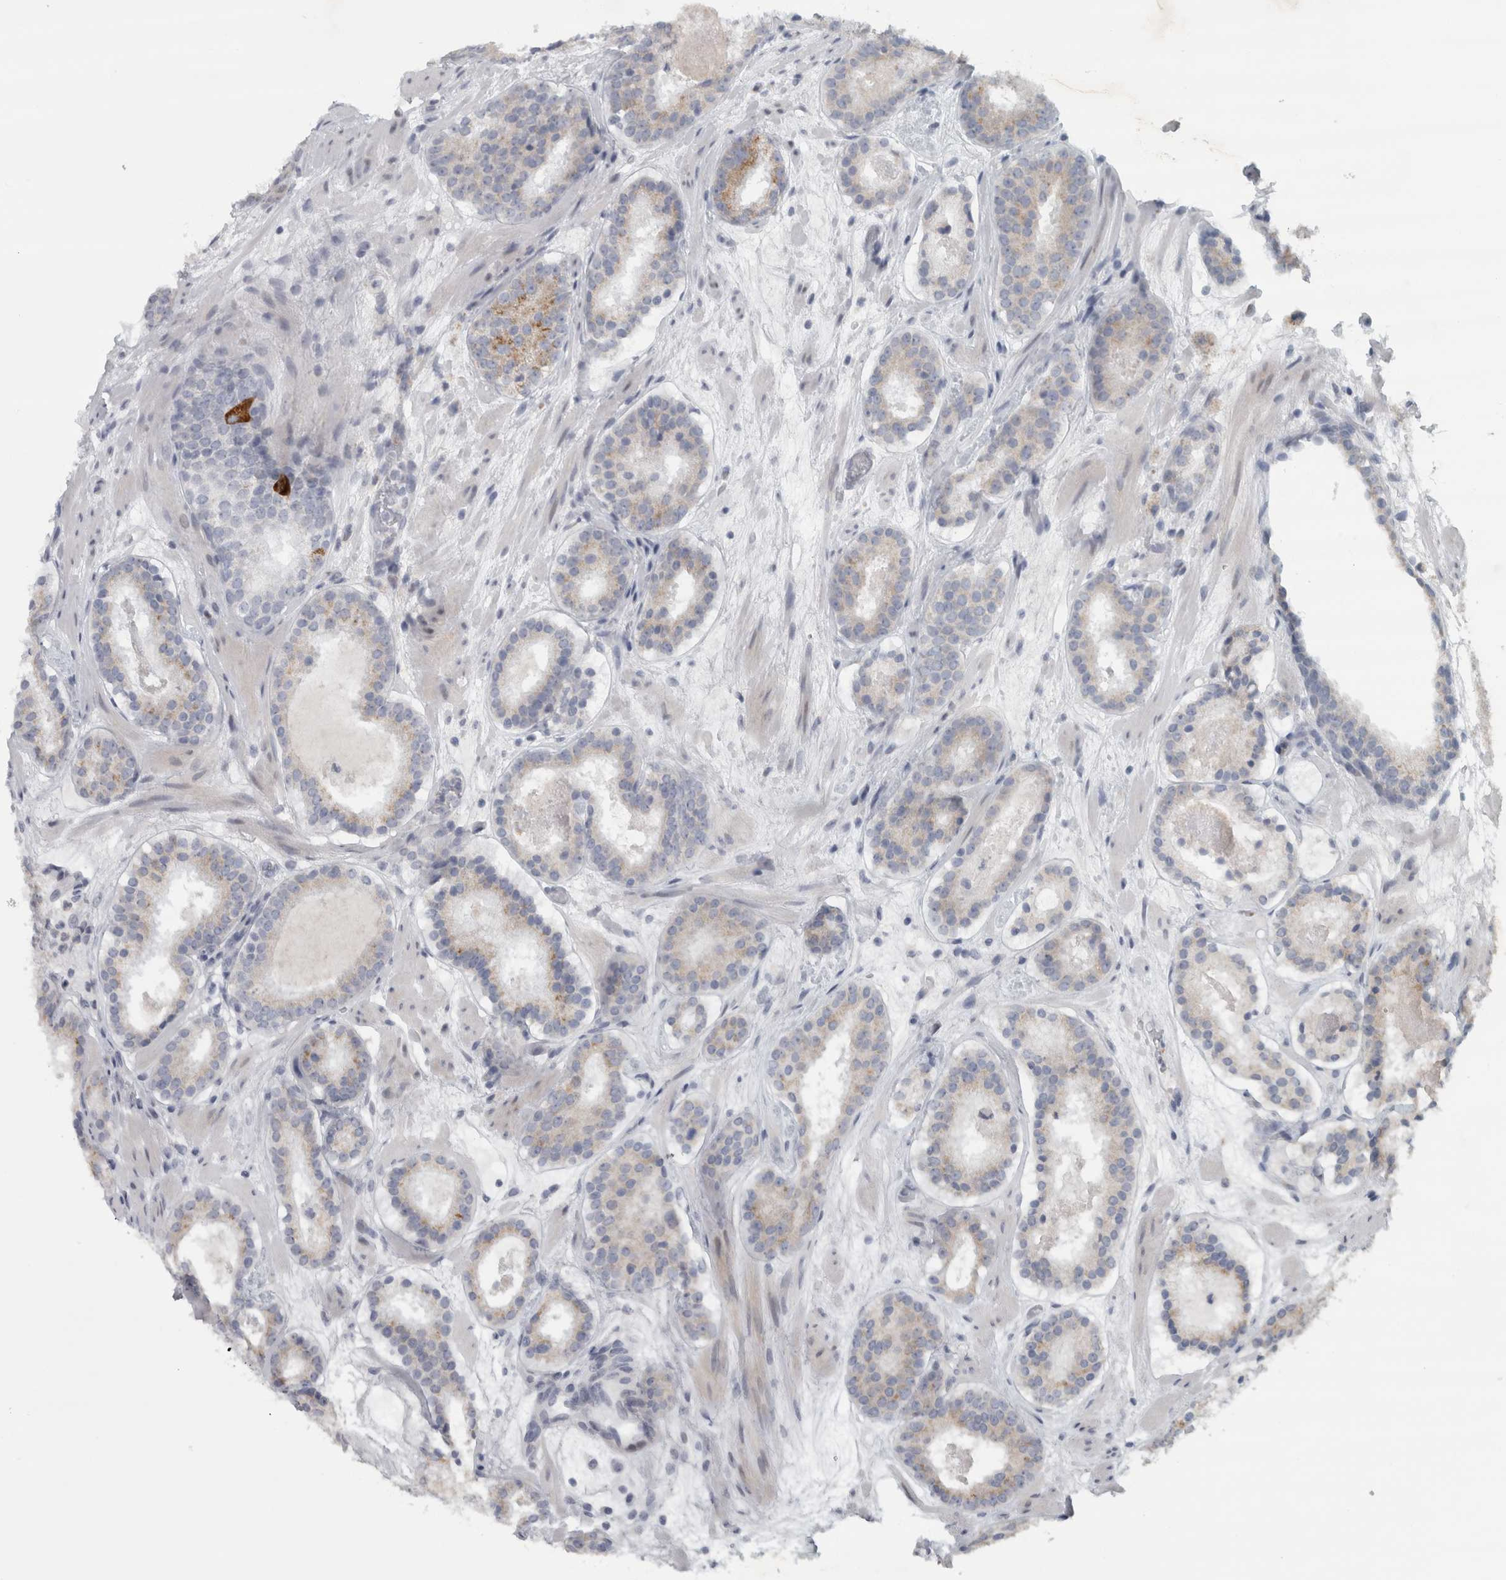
{"staining": {"intensity": "moderate", "quantity": "<25%", "location": "cytoplasmic/membranous"}, "tissue": "prostate cancer", "cell_type": "Tumor cells", "image_type": "cancer", "snomed": [{"axis": "morphology", "description": "Adenocarcinoma, Low grade"}, {"axis": "topography", "description": "Prostate"}], "caption": "Prostate cancer (low-grade adenocarcinoma) was stained to show a protein in brown. There is low levels of moderate cytoplasmic/membranous positivity in about <25% of tumor cells.", "gene": "PTPRN2", "patient": {"sex": "male", "age": 69}}